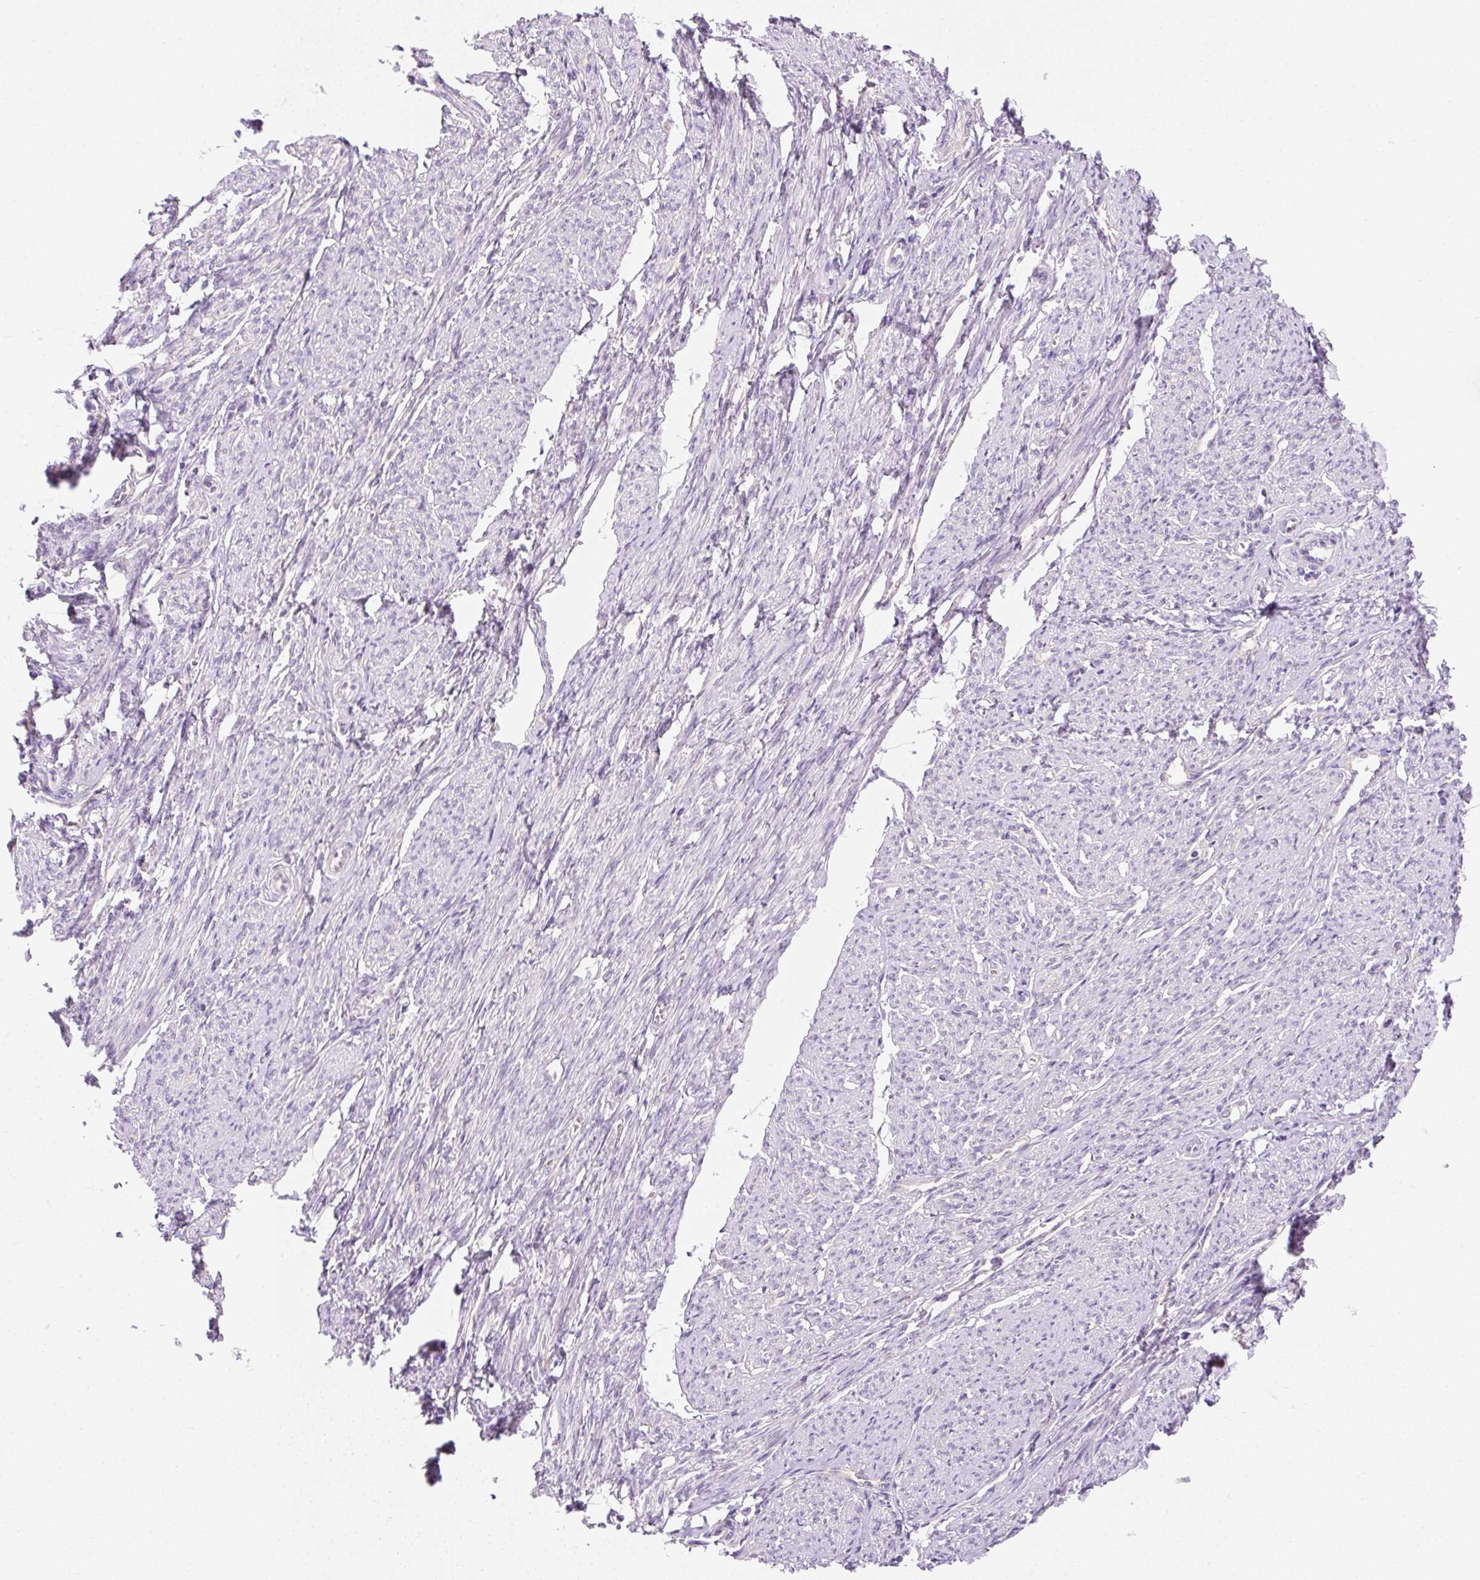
{"staining": {"intensity": "negative", "quantity": "none", "location": "none"}, "tissue": "smooth muscle", "cell_type": "Smooth muscle cells", "image_type": "normal", "snomed": [{"axis": "morphology", "description": "Normal tissue, NOS"}, {"axis": "topography", "description": "Smooth muscle"}], "caption": "DAB (3,3'-diaminobenzidine) immunohistochemical staining of benign human smooth muscle exhibits no significant staining in smooth muscle cells.", "gene": "RPL18A", "patient": {"sex": "female", "age": 65}}